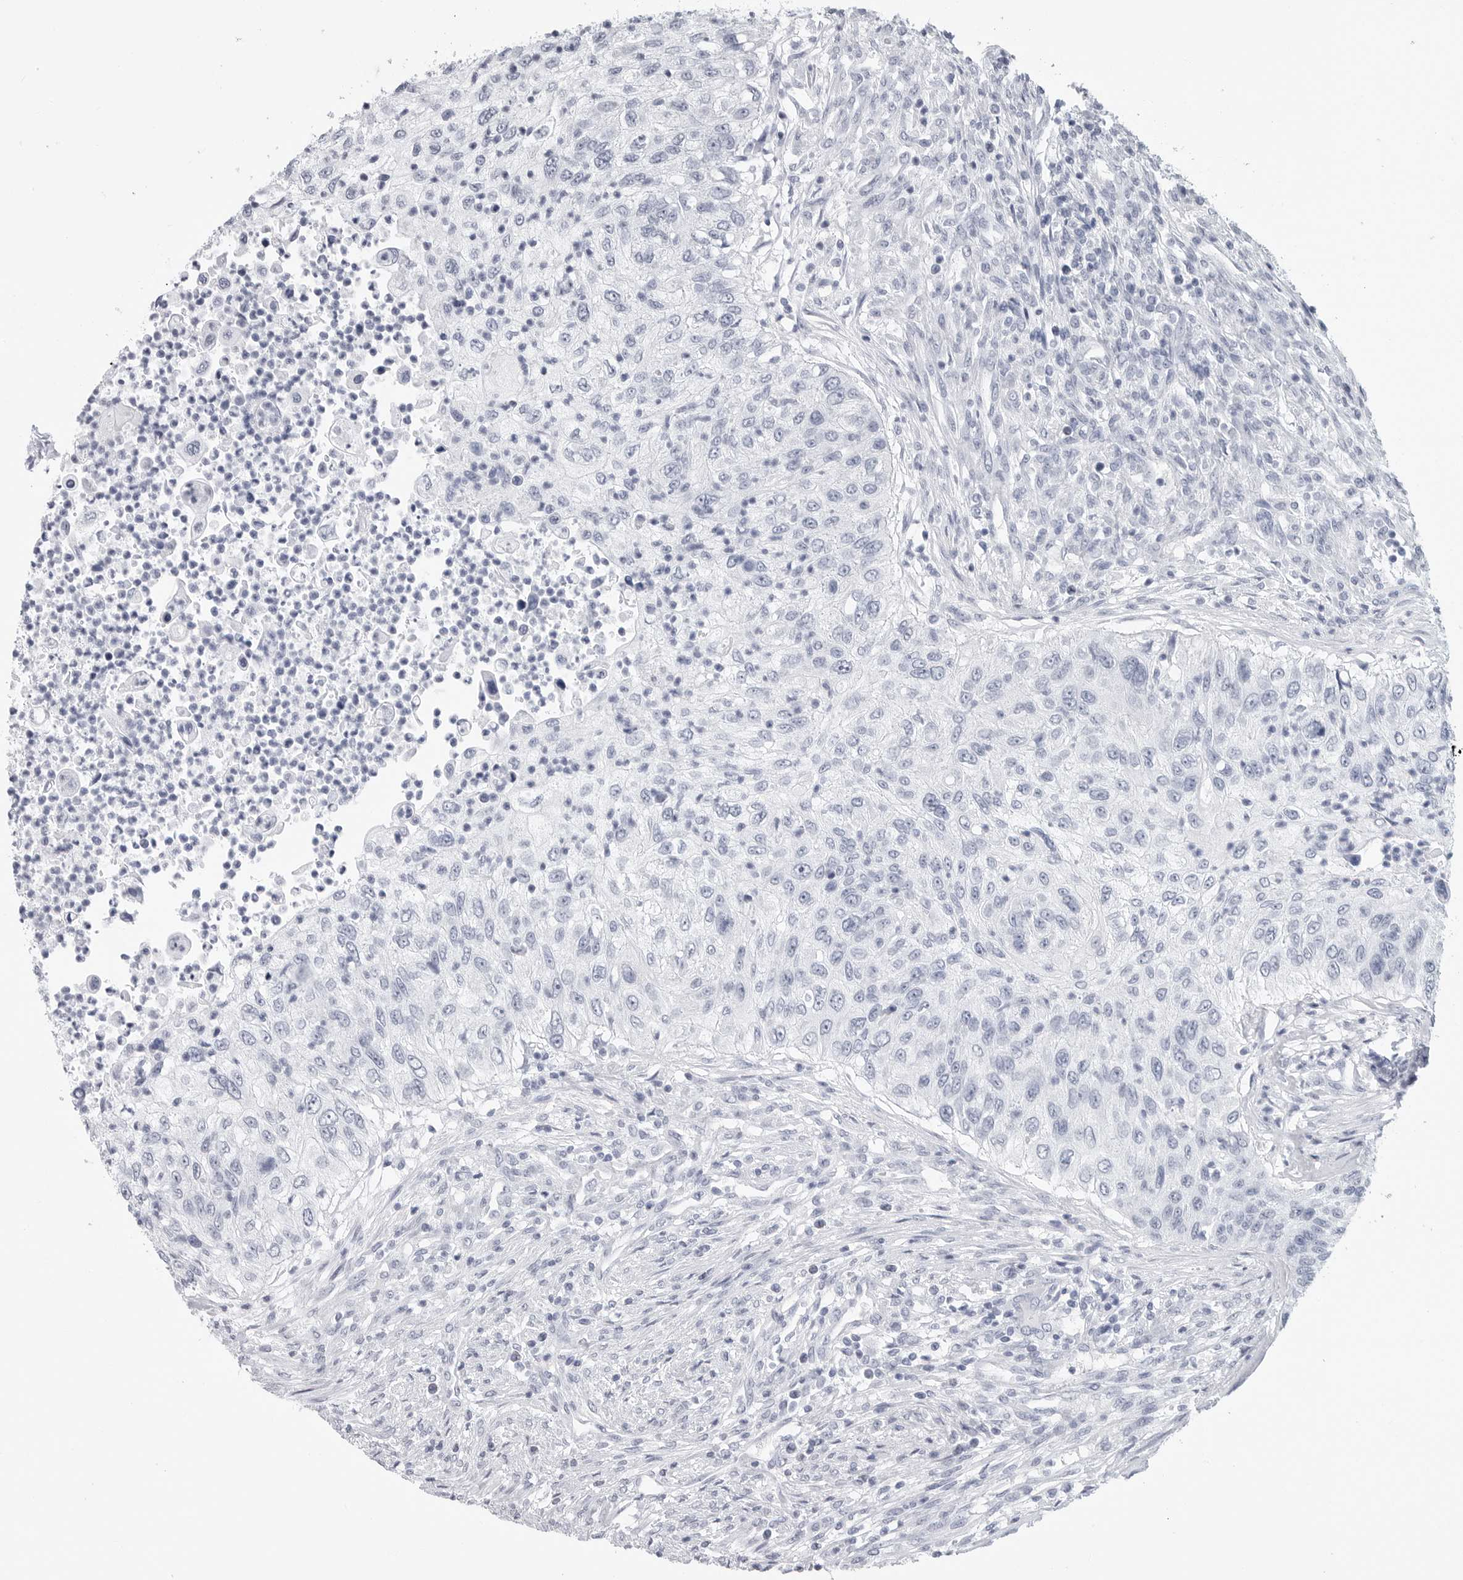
{"staining": {"intensity": "negative", "quantity": "none", "location": "none"}, "tissue": "urothelial cancer", "cell_type": "Tumor cells", "image_type": "cancer", "snomed": [{"axis": "morphology", "description": "Urothelial carcinoma, High grade"}, {"axis": "topography", "description": "Urinary bladder"}], "caption": "Protein analysis of urothelial cancer shows no significant expression in tumor cells.", "gene": "CSH1", "patient": {"sex": "female", "age": 60}}